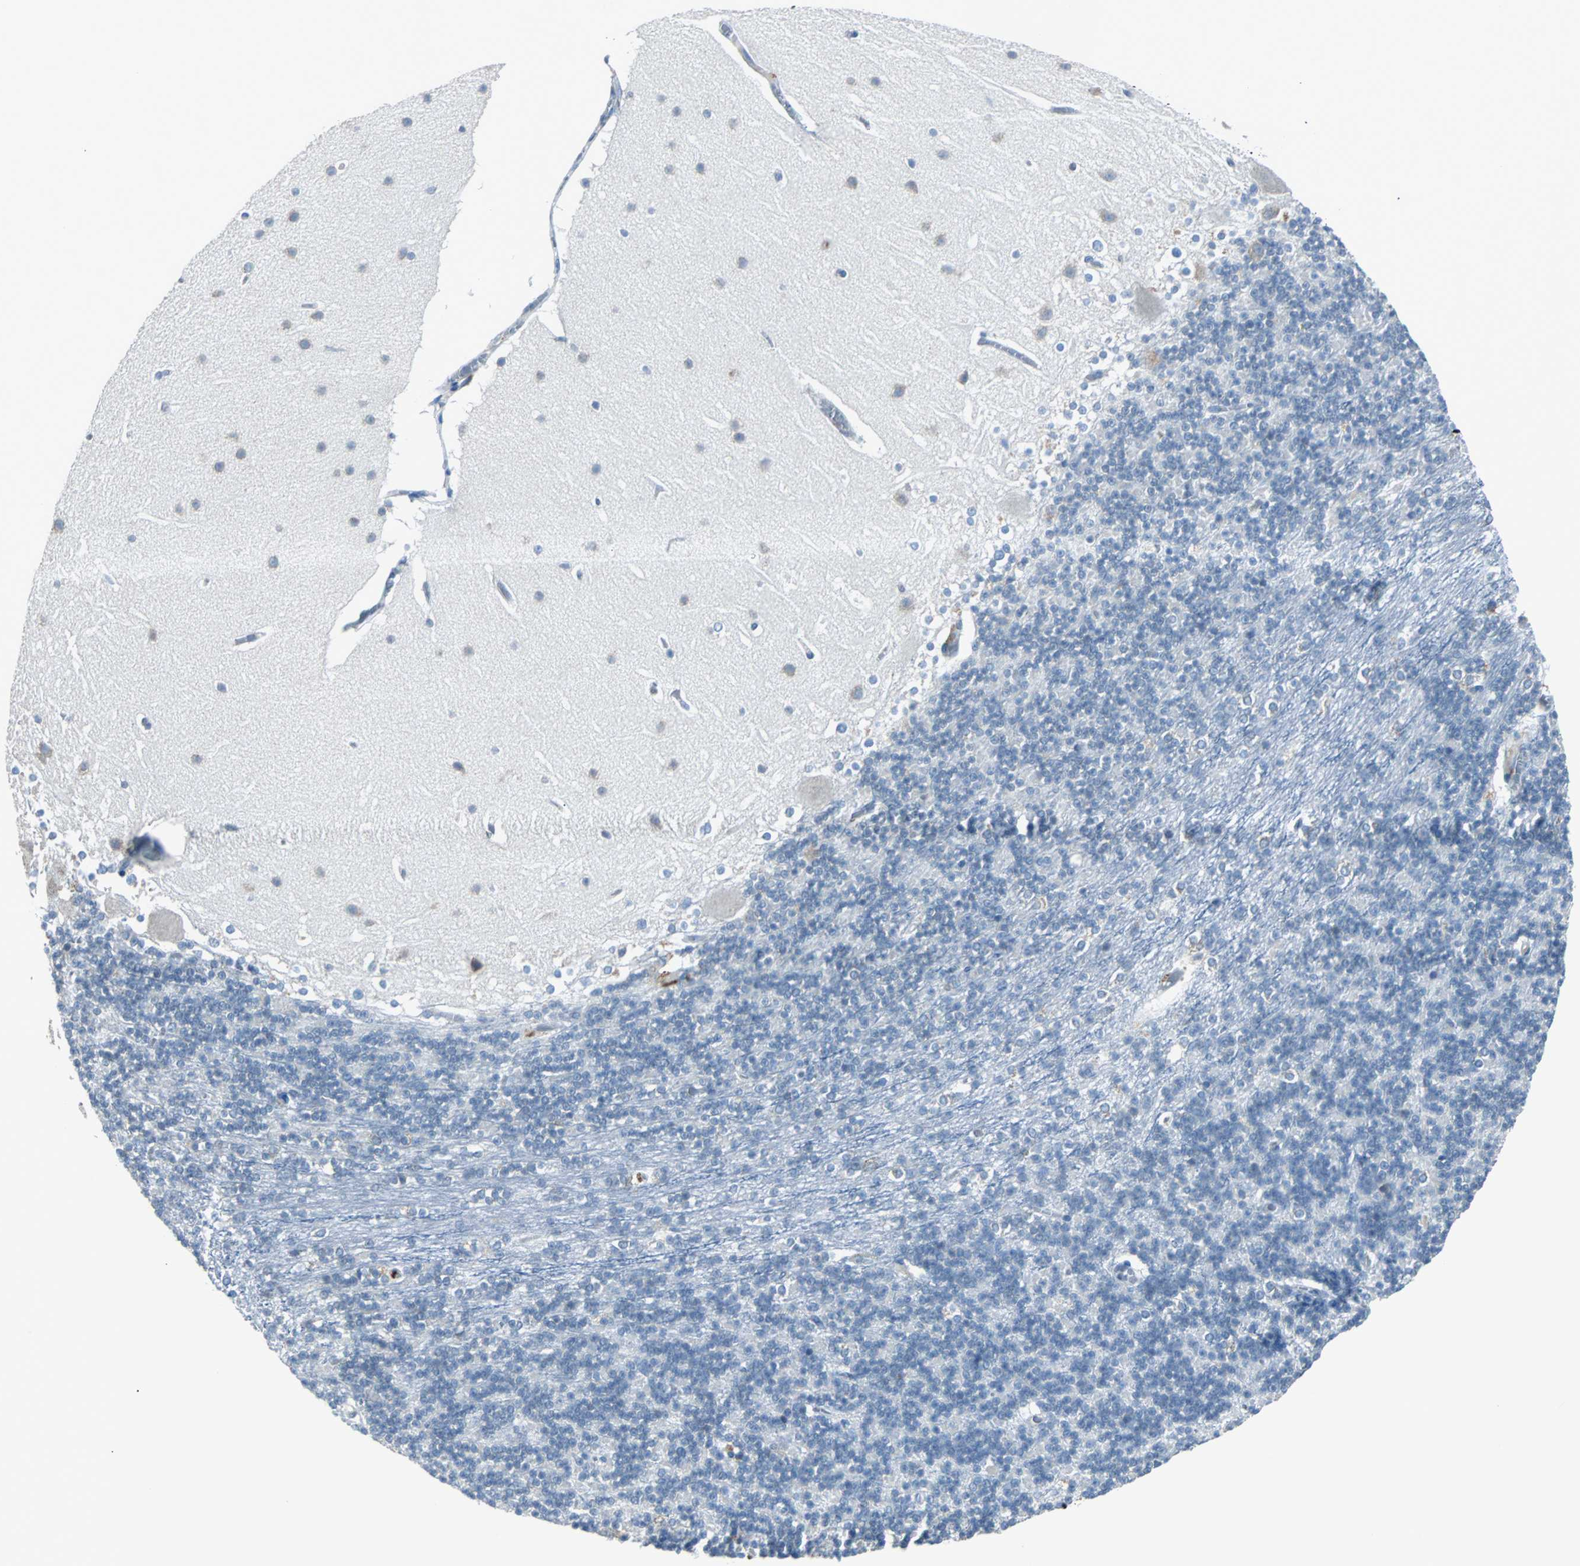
{"staining": {"intensity": "negative", "quantity": "none", "location": "none"}, "tissue": "cerebellum", "cell_type": "Cells in granular layer", "image_type": "normal", "snomed": [{"axis": "morphology", "description": "Normal tissue, NOS"}, {"axis": "topography", "description": "Cerebellum"}], "caption": "The micrograph reveals no significant expression in cells in granular layer of cerebellum. (DAB immunohistochemistry (IHC), high magnification).", "gene": "PDIA4", "patient": {"sex": "female", "age": 19}}